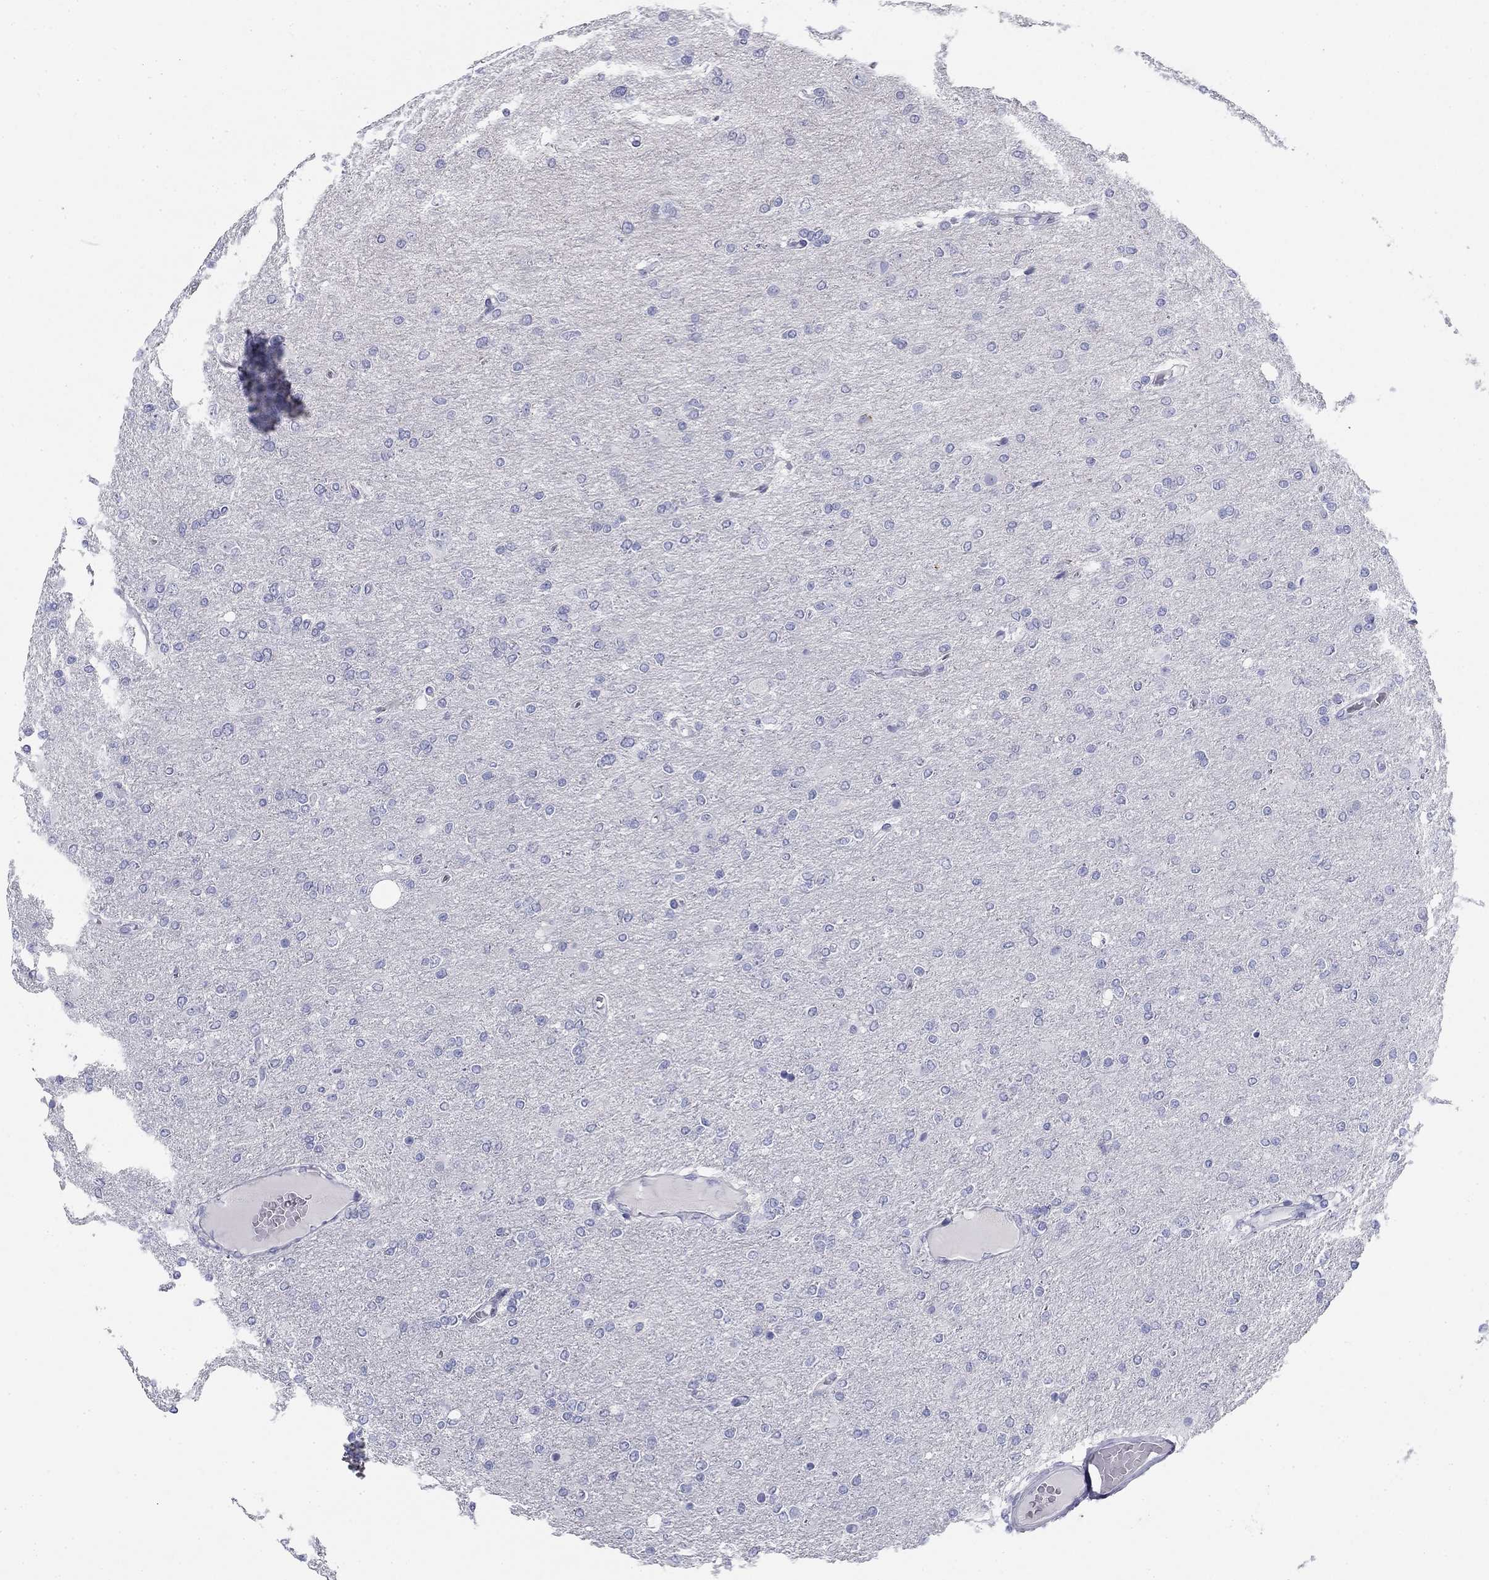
{"staining": {"intensity": "negative", "quantity": "none", "location": "none"}, "tissue": "glioma", "cell_type": "Tumor cells", "image_type": "cancer", "snomed": [{"axis": "morphology", "description": "Glioma, malignant, High grade"}, {"axis": "topography", "description": "Cerebral cortex"}], "caption": "Tumor cells are negative for protein expression in human malignant glioma (high-grade).", "gene": "ZP2", "patient": {"sex": "male", "age": 70}}